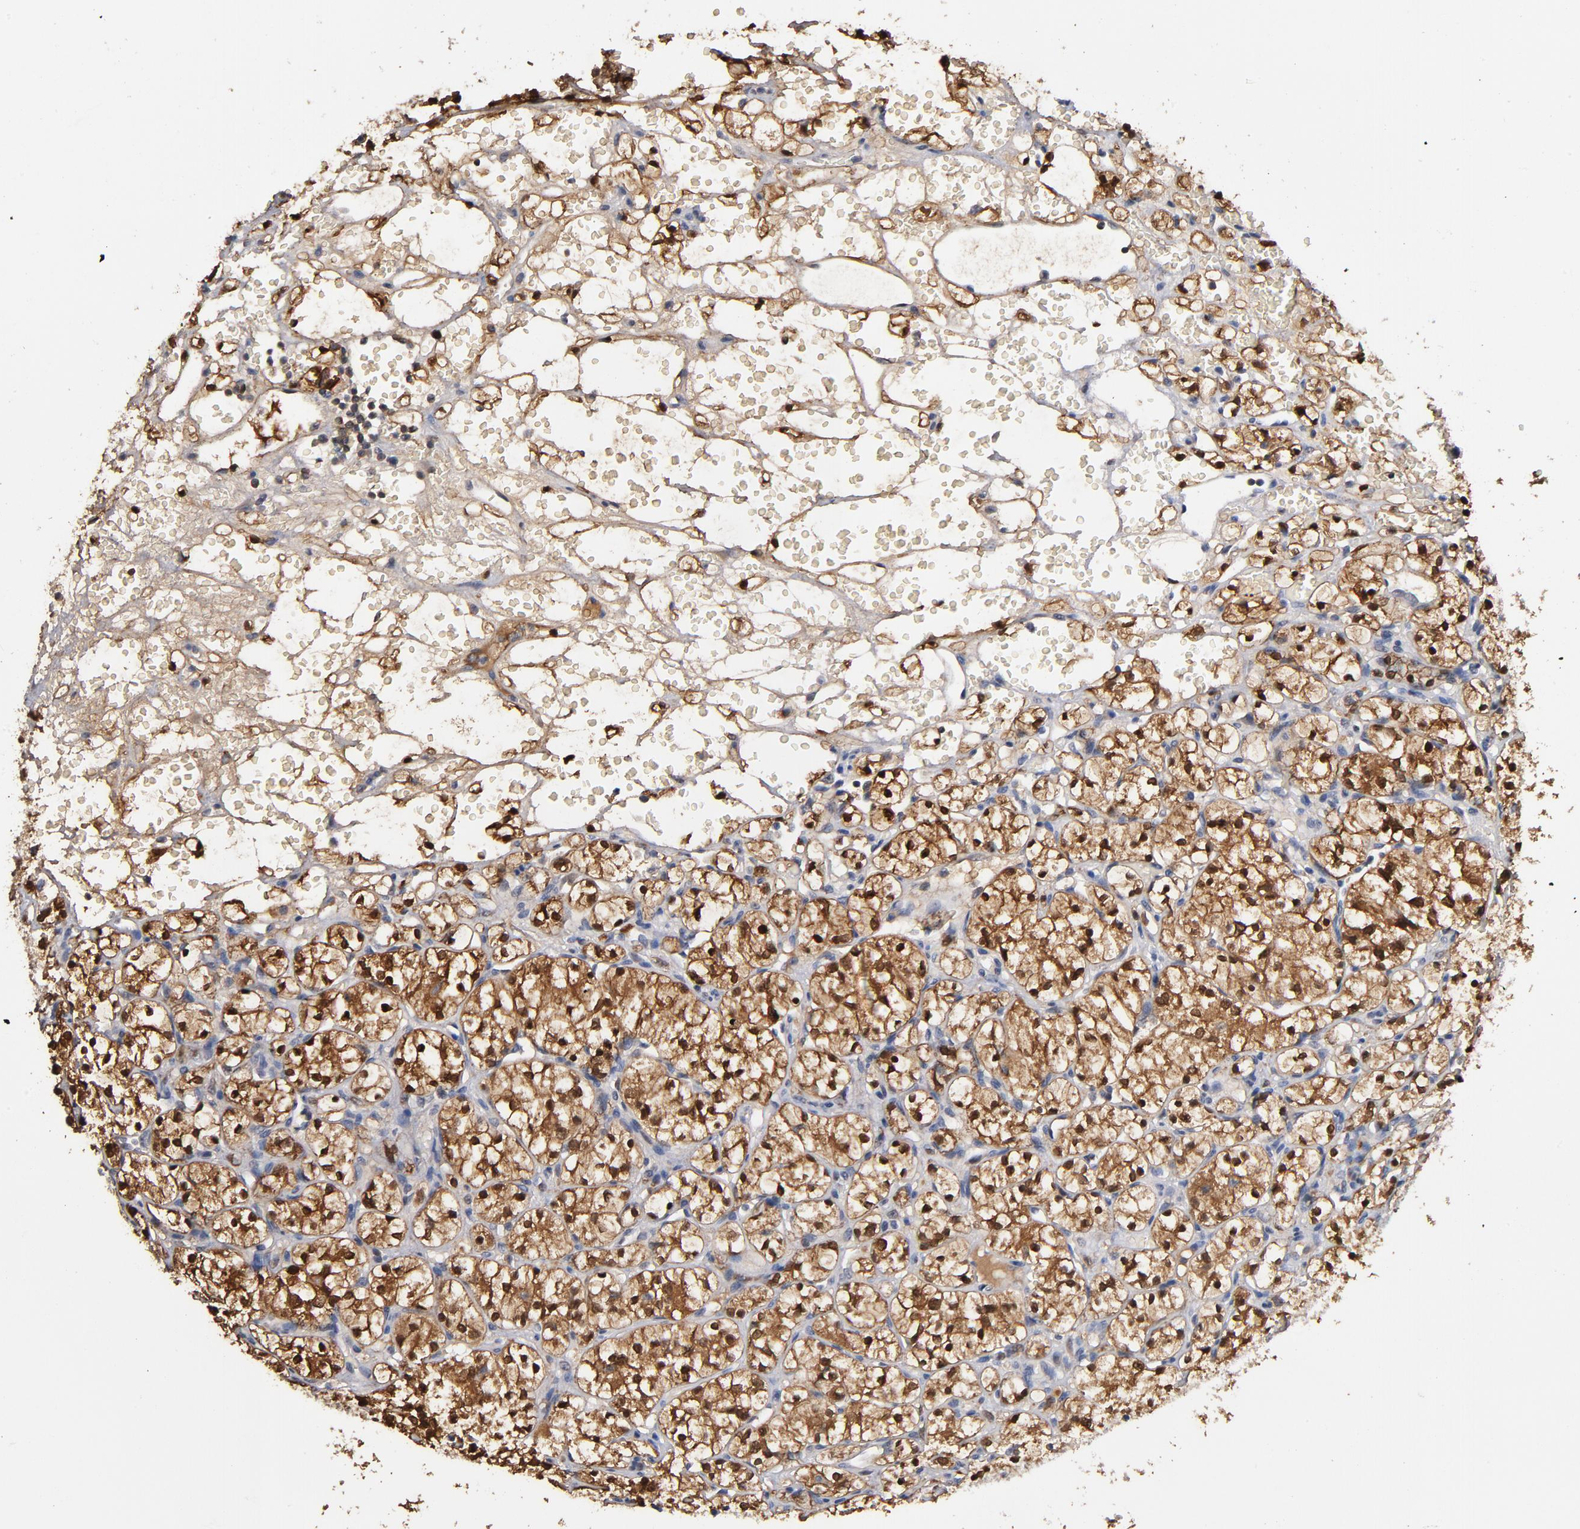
{"staining": {"intensity": "strong", "quantity": ">75%", "location": "cytoplasmic/membranous,nuclear"}, "tissue": "renal cancer", "cell_type": "Tumor cells", "image_type": "cancer", "snomed": [{"axis": "morphology", "description": "Adenocarcinoma, NOS"}, {"axis": "topography", "description": "Kidney"}], "caption": "This micrograph exhibits renal cancer stained with IHC to label a protein in brown. The cytoplasmic/membranous and nuclear of tumor cells show strong positivity for the protein. Nuclei are counter-stained blue.", "gene": "MIF", "patient": {"sex": "female", "age": 60}}